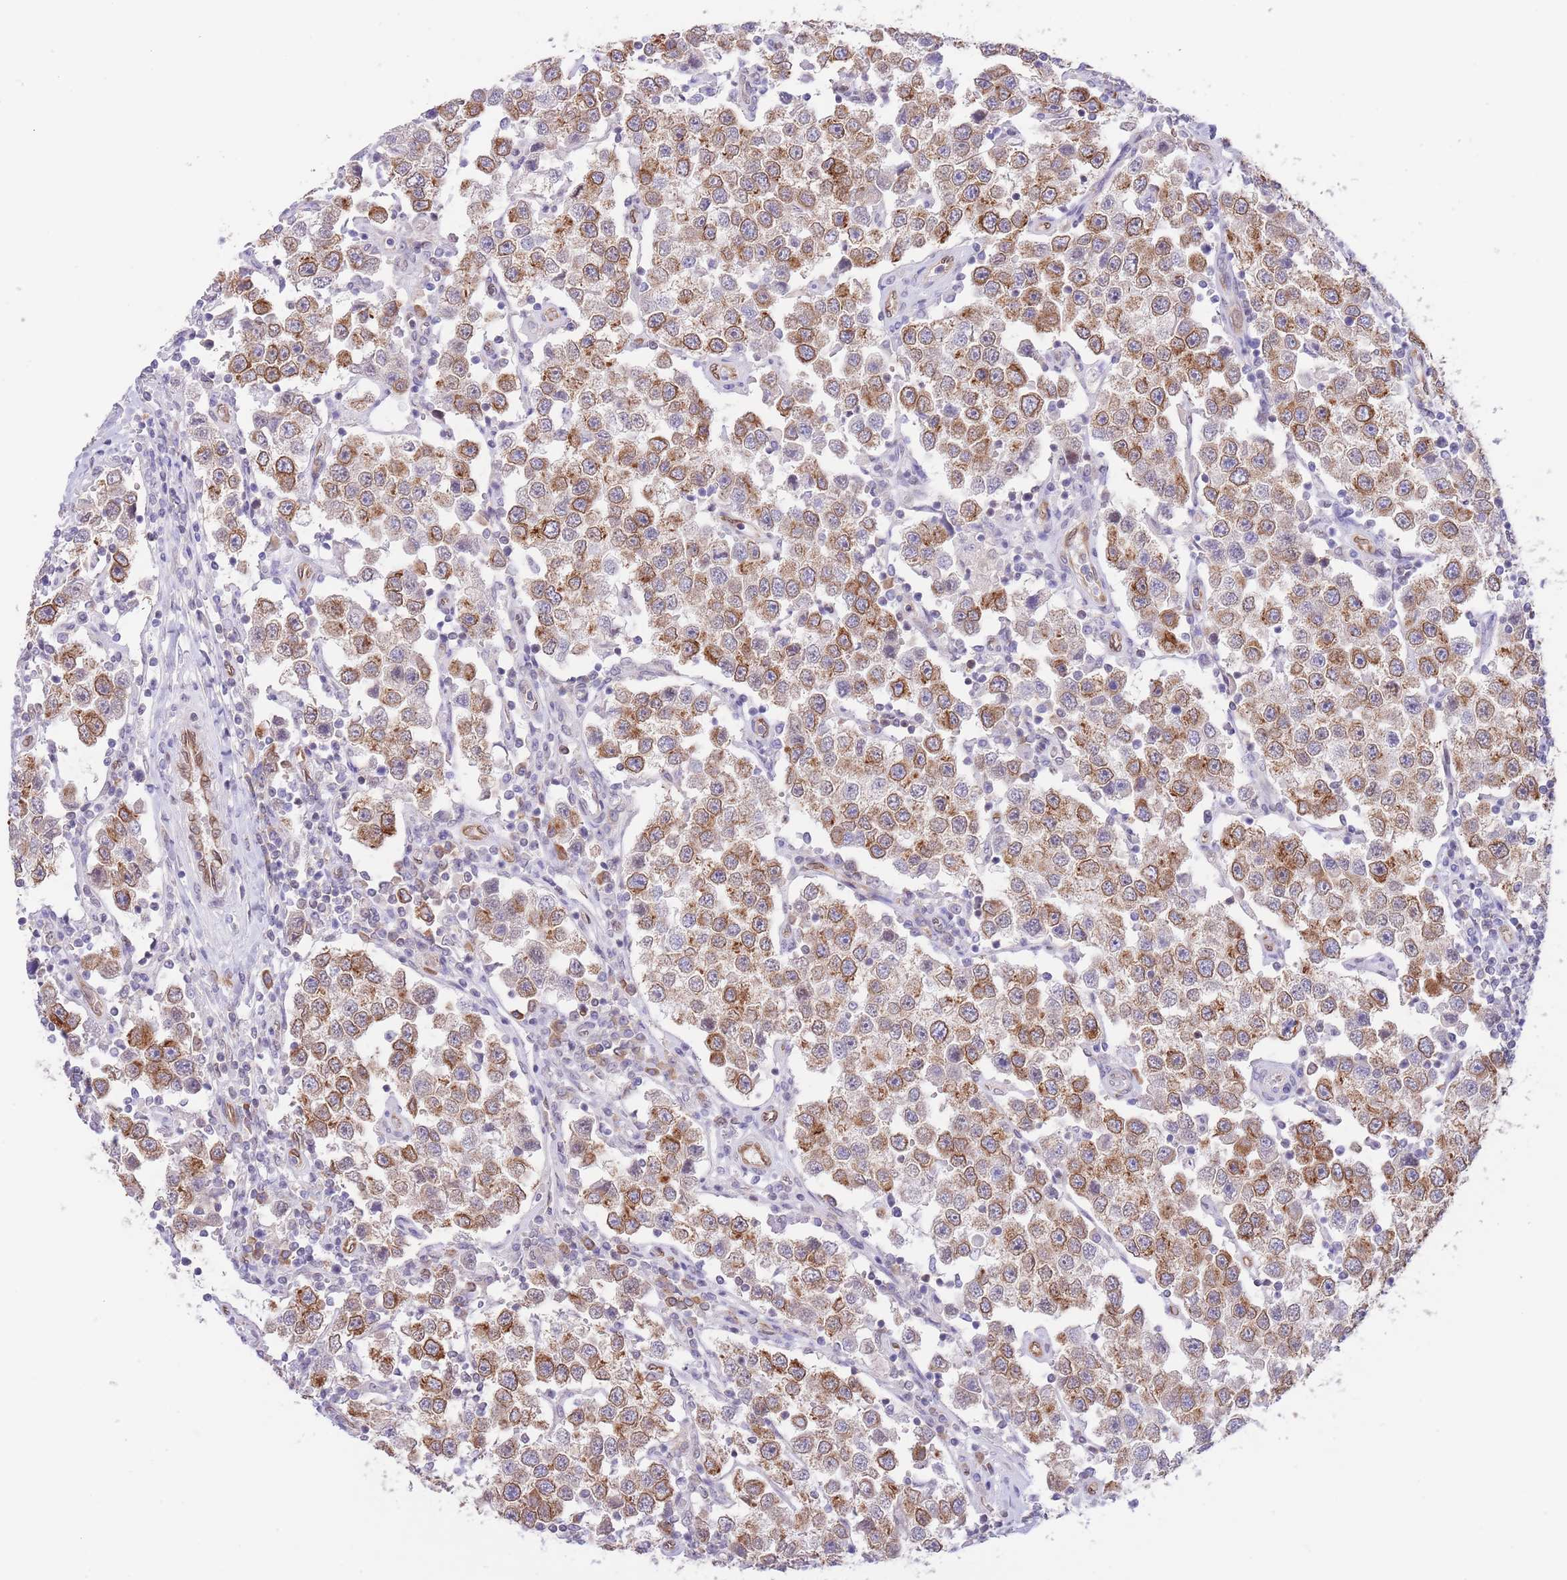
{"staining": {"intensity": "moderate", "quantity": ">75%", "location": "cytoplasmic/membranous"}, "tissue": "testis cancer", "cell_type": "Tumor cells", "image_type": "cancer", "snomed": [{"axis": "morphology", "description": "Seminoma, NOS"}, {"axis": "topography", "description": "Testis"}], "caption": "Immunohistochemical staining of human testis cancer (seminoma) reveals medium levels of moderate cytoplasmic/membranous protein expression in approximately >75% of tumor cells.", "gene": "EBPL", "patient": {"sex": "male", "age": 37}}